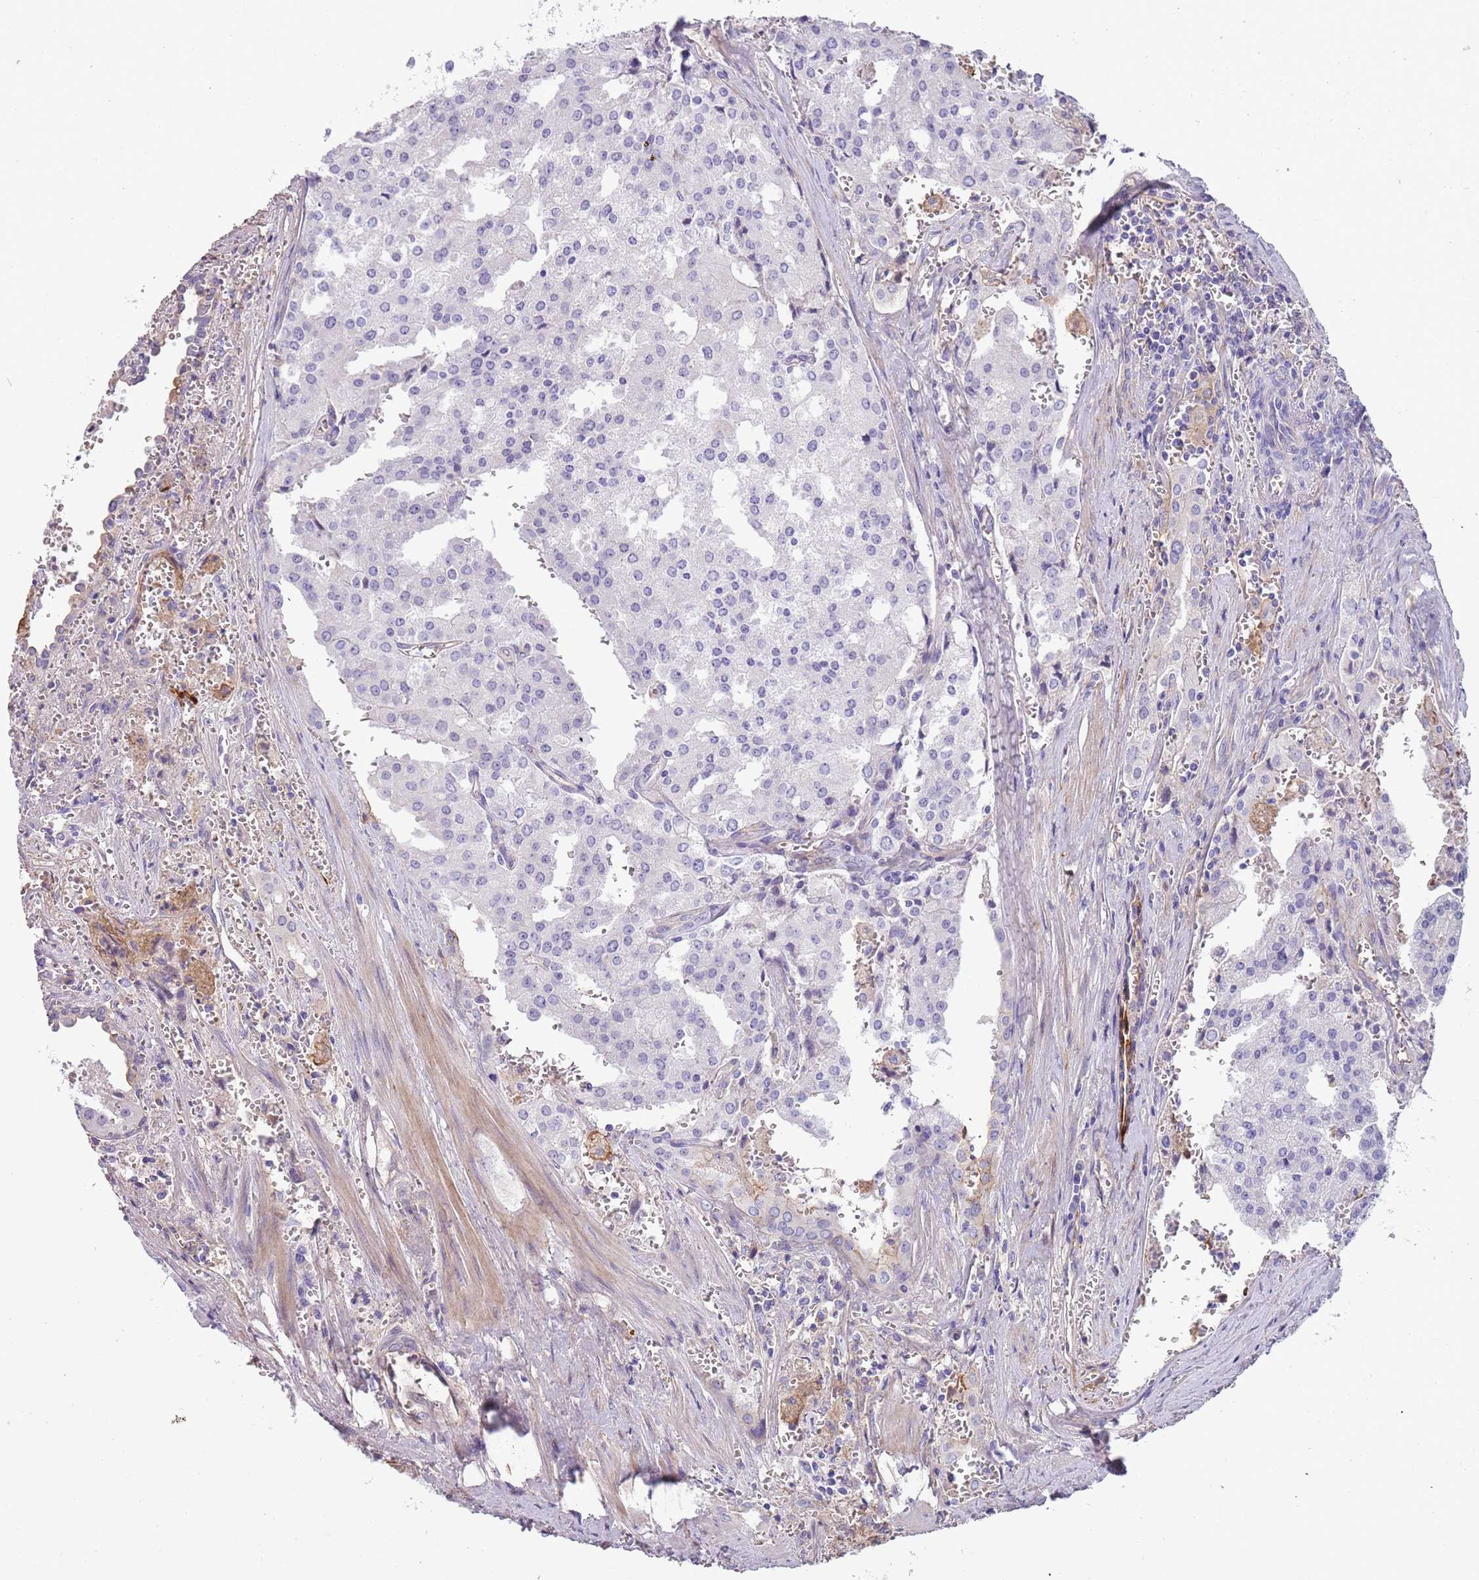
{"staining": {"intensity": "negative", "quantity": "none", "location": "none"}, "tissue": "prostate cancer", "cell_type": "Tumor cells", "image_type": "cancer", "snomed": [{"axis": "morphology", "description": "Adenocarcinoma, High grade"}, {"axis": "topography", "description": "Prostate"}], "caption": "This is an IHC histopathology image of adenocarcinoma (high-grade) (prostate). There is no positivity in tumor cells.", "gene": "NBPF3", "patient": {"sex": "male", "age": 68}}